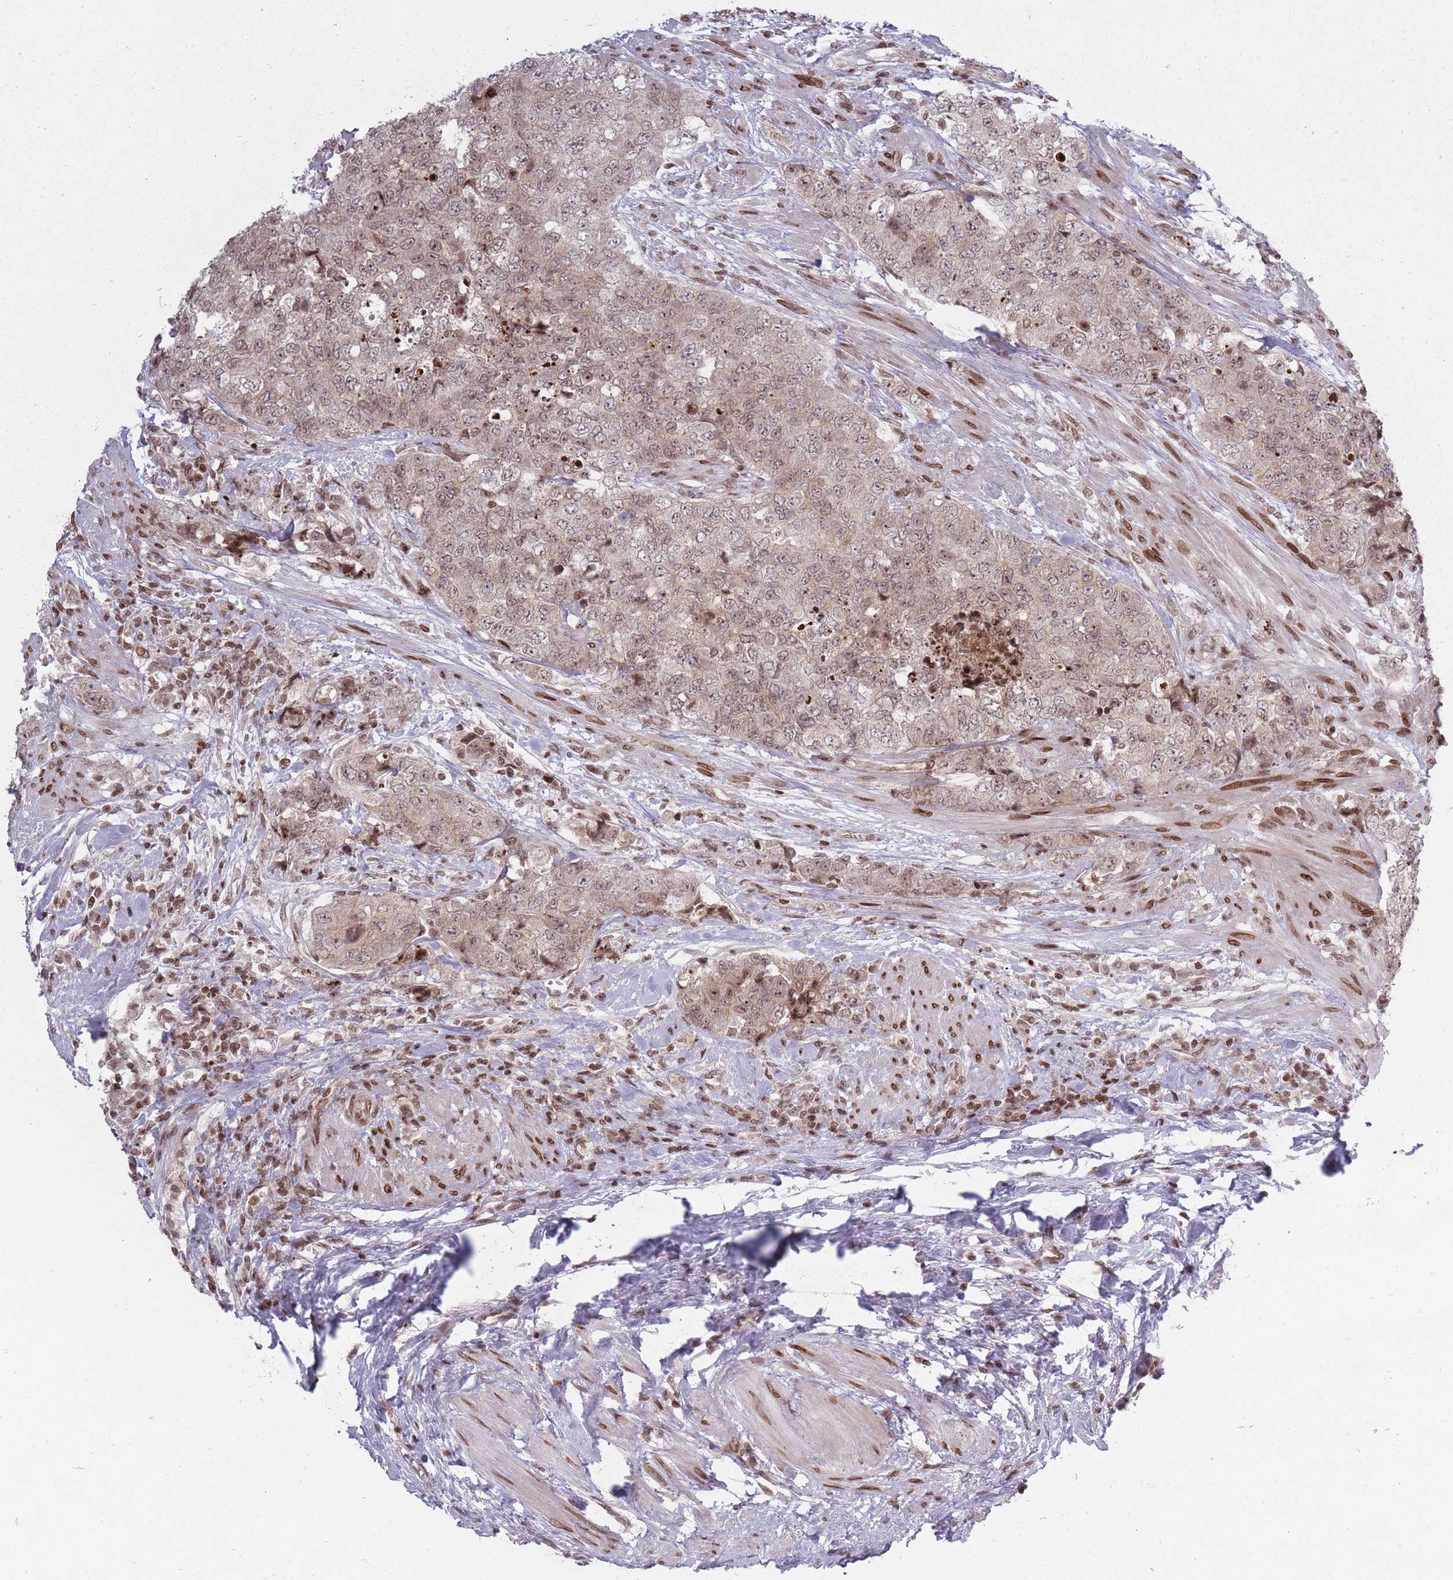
{"staining": {"intensity": "weak", "quantity": ">75%", "location": "cytoplasmic/membranous,nuclear"}, "tissue": "urothelial cancer", "cell_type": "Tumor cells", "image_type": "cancer", "snomed": [{"axis": "morphology", "description": "Urothelial carcinoma, High grade"}, {"axis": "topography", "description": "Urinary bladder"}], "caption": "This is a micrograph of immunohistochemistry (IHC) staining of urothelial carcinoma (high-grade), which shows weak expression in the cytoplasmic/membranous and nuclear of tumor cells.", "gene": "TMC6", "patient": {"sex": "female", "age": 78}}